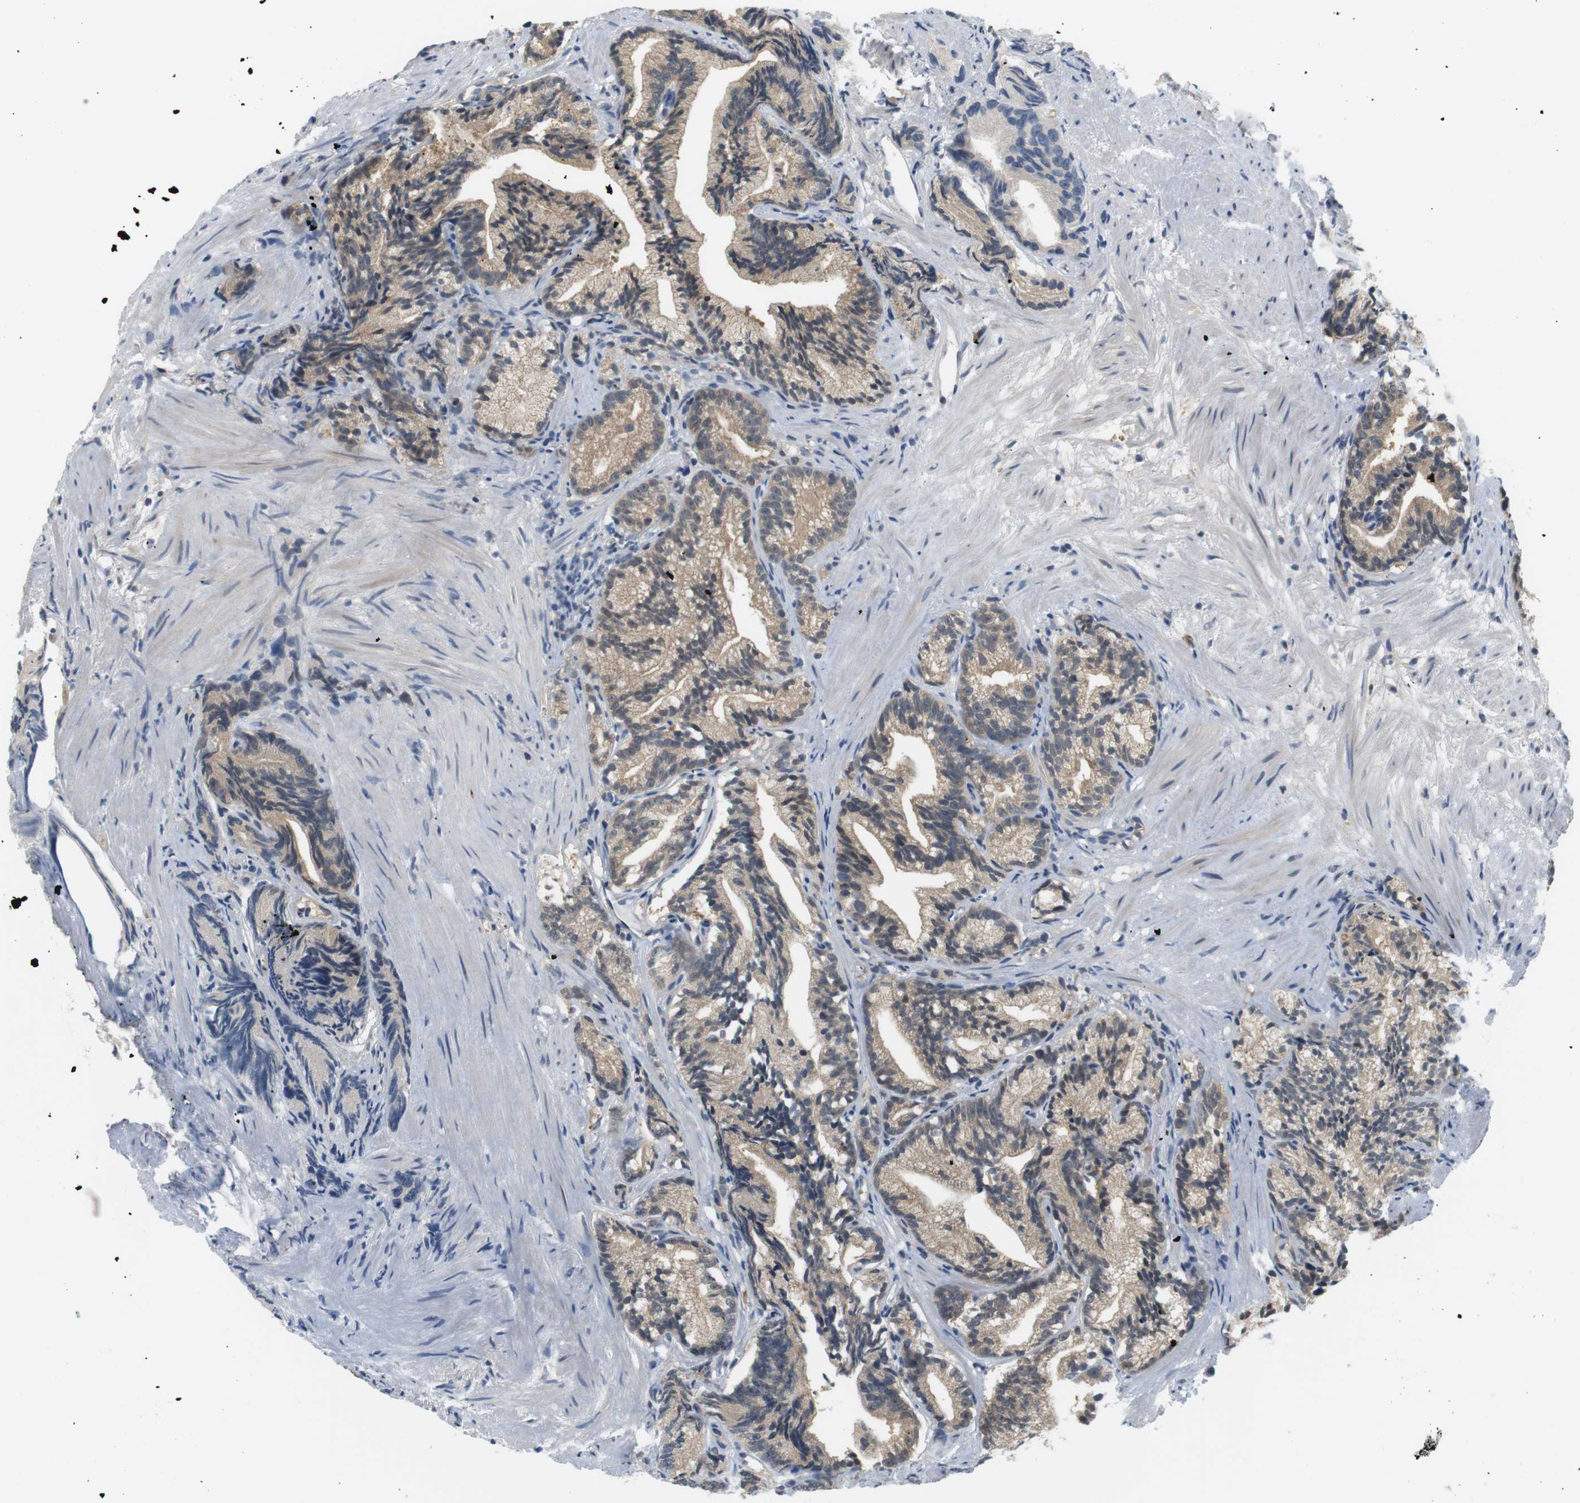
{"staining": {"intensity": "weak", "quantity": ">75%", "location": "cytoplasmic/membranous"}, "tissue": "prostate cancer", "cell_type": "Tumor cells", "image_type": "cancer", "snomed": [{"axis": "morphology", "description": "Adenocarcinoma, Low grade"}, {"axis": "topography", "description": "Prostate"}], "caption": "The photomicrograph demonstrates a brown stain indicating the presence of a protein in the cytoplasmic/membranous of tumor cells in prostate adenocarcinoma (low-grade).", "gene": "WNT7A", "patient": {"sex": "male", "age": 89}}